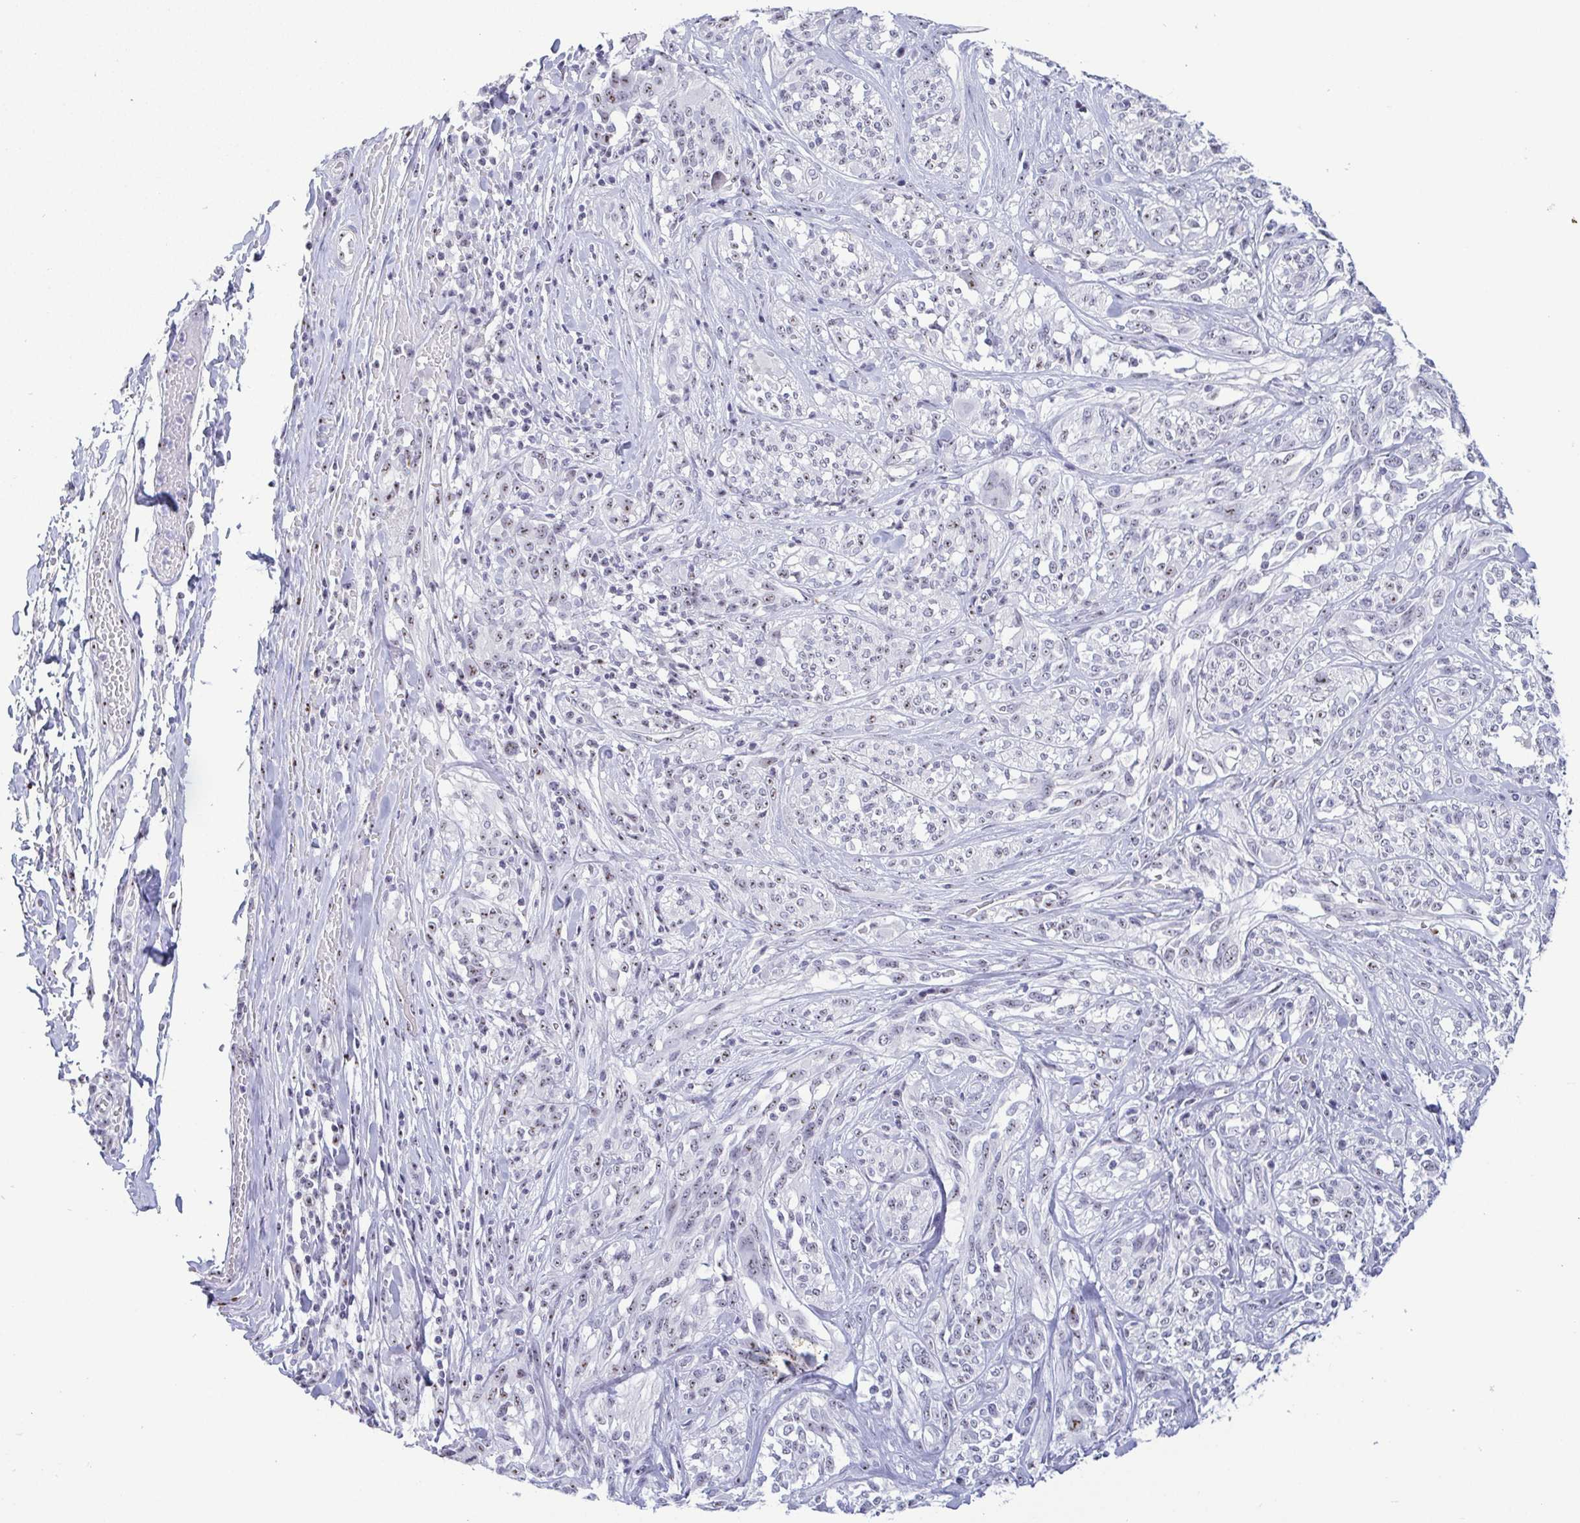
{"staining": {"intensity": "weak", "quantity": "<25%", "location": "nuclear"}, "tissue": "melanoma", "cell_type": "Tumor cells", "image_type": "cancer", "snomed": [{"axis": "morphology", "description": "Malignant melanoma, NOS"}, {"axis": "topography", "description": "Skin"}], "caption": "Tumor cells are negative for protein expression in human malignant melanoma. The staining was performed using DAB to visualize the protein expression in brown, while the nuclei were stained in blue with hematoxylin (Magnification: 20x).", "gene": "BZW1", "patient": {"sex": "female", "age": 91}}